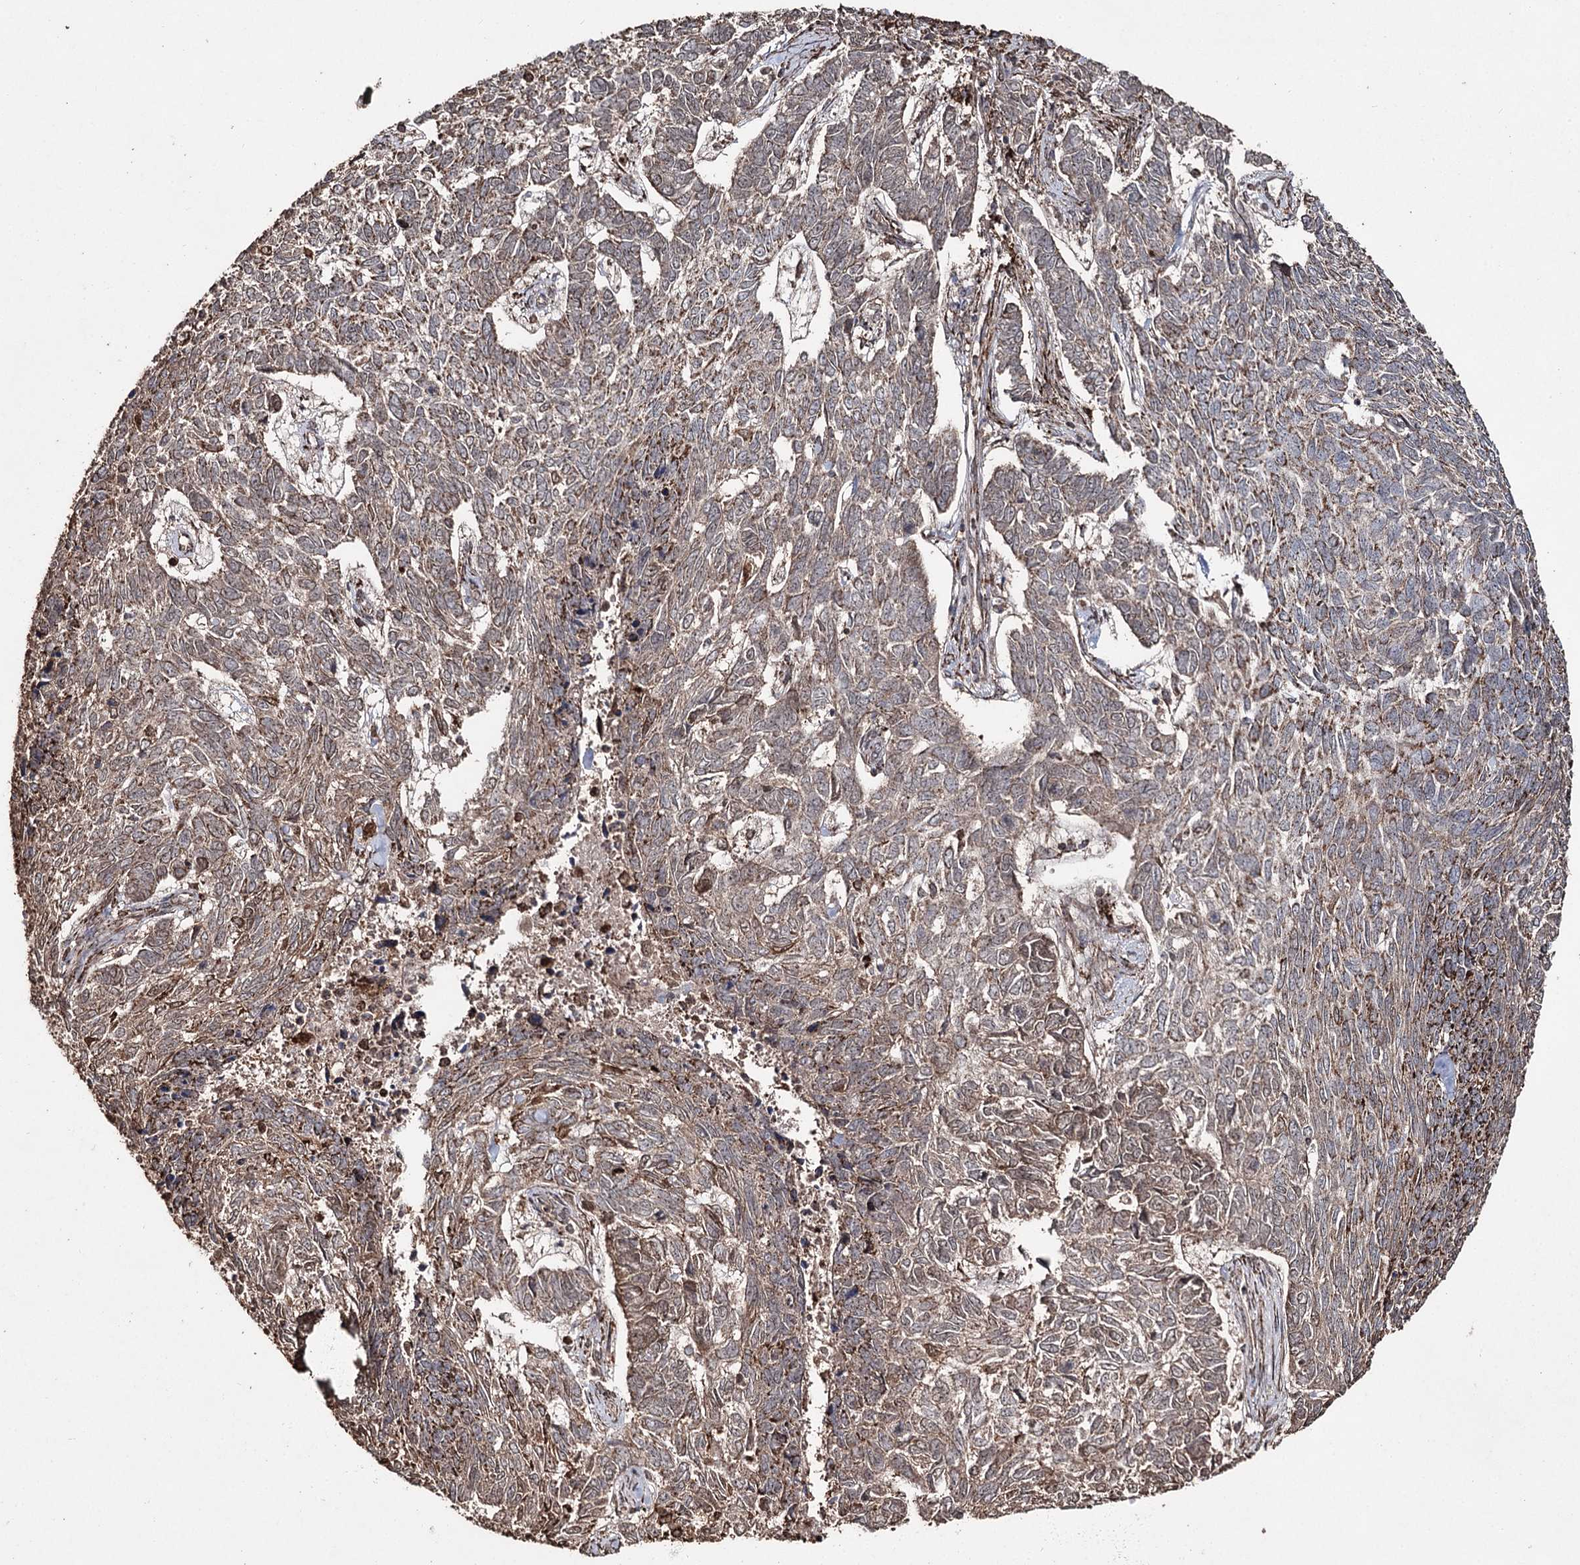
{"staining": {"intensity": "moderate", "quantity": ">75%", "location": "cytoplasmic/membranous"}, "tissue": "skin cancer", "cell_type": "Tumor cells", "image_type": "cancer", "snomed": [{"axis": "morphology", "description": "Basal cell carcinoma"}, {"axis": "topography", "description": "Skin"}], "caption": "Tumor cells reveal medium levels of moderate cytoplasmic/membranous expression in about >75% of cells in human skin cancer.", "gene": "SLF2", "patient": {"sex": "female", "age": 65}}